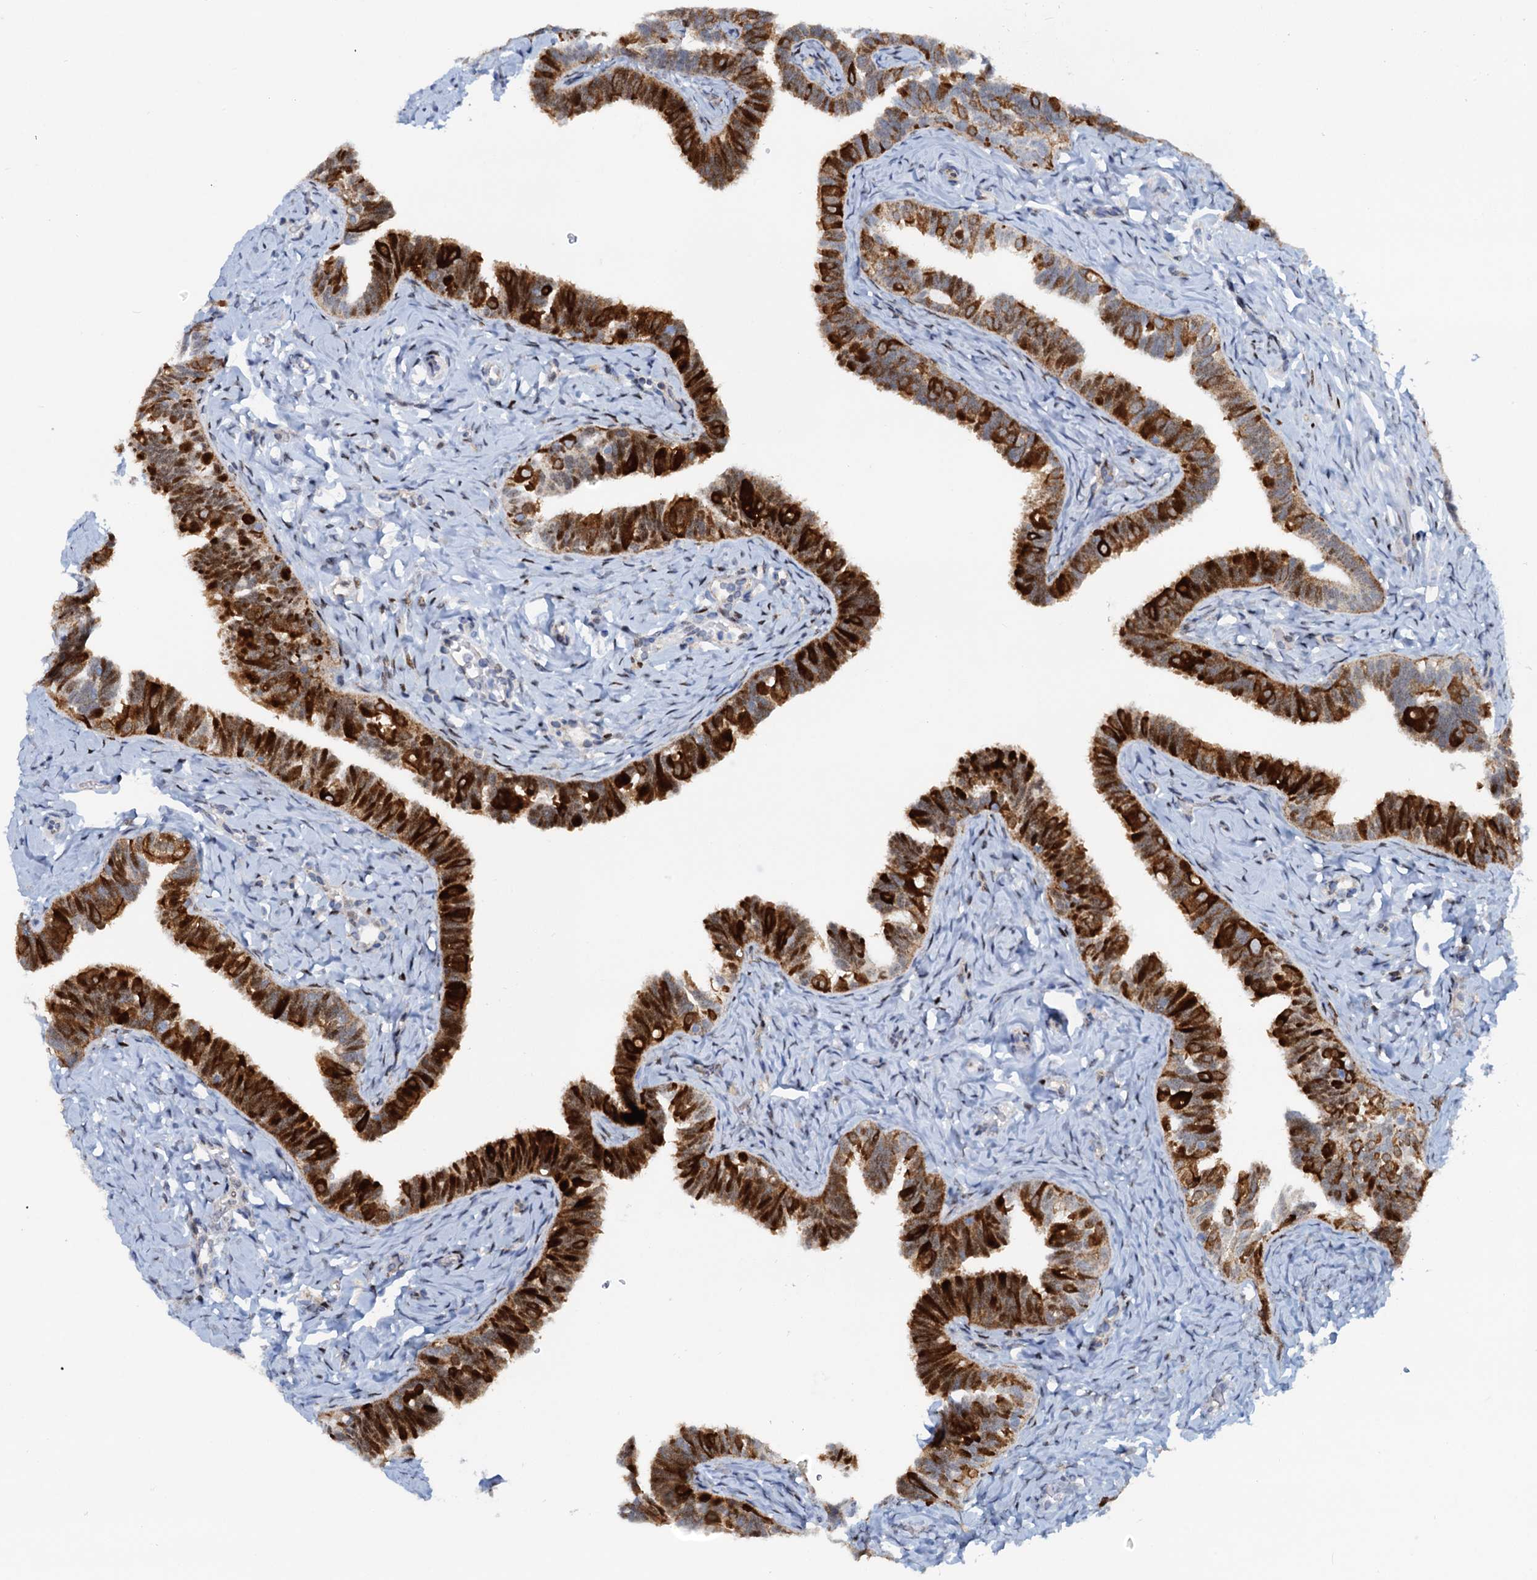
{"staining": {"intensity": "strong", "quantity": "25%-75%", "location": "cytoplasmic/membranous,nuclear"}, "tissue": "fallopian tube", "cell_type": "Glandular cells", "image_type": "normal", "snomed": [{"axis": "morphology", "description": "Normal tissue, NOS"}, {"axis": "topography", "description": "Fallopian tube"}], "caption": "Protein expression analysis of benign fallopian tube reveals strong cytoplasmic/membranous,nuclear positivity in about 25%-75% of glandular cells.", "gene": "PTGES3", "patient": {"sex": "female", "age": 65}}